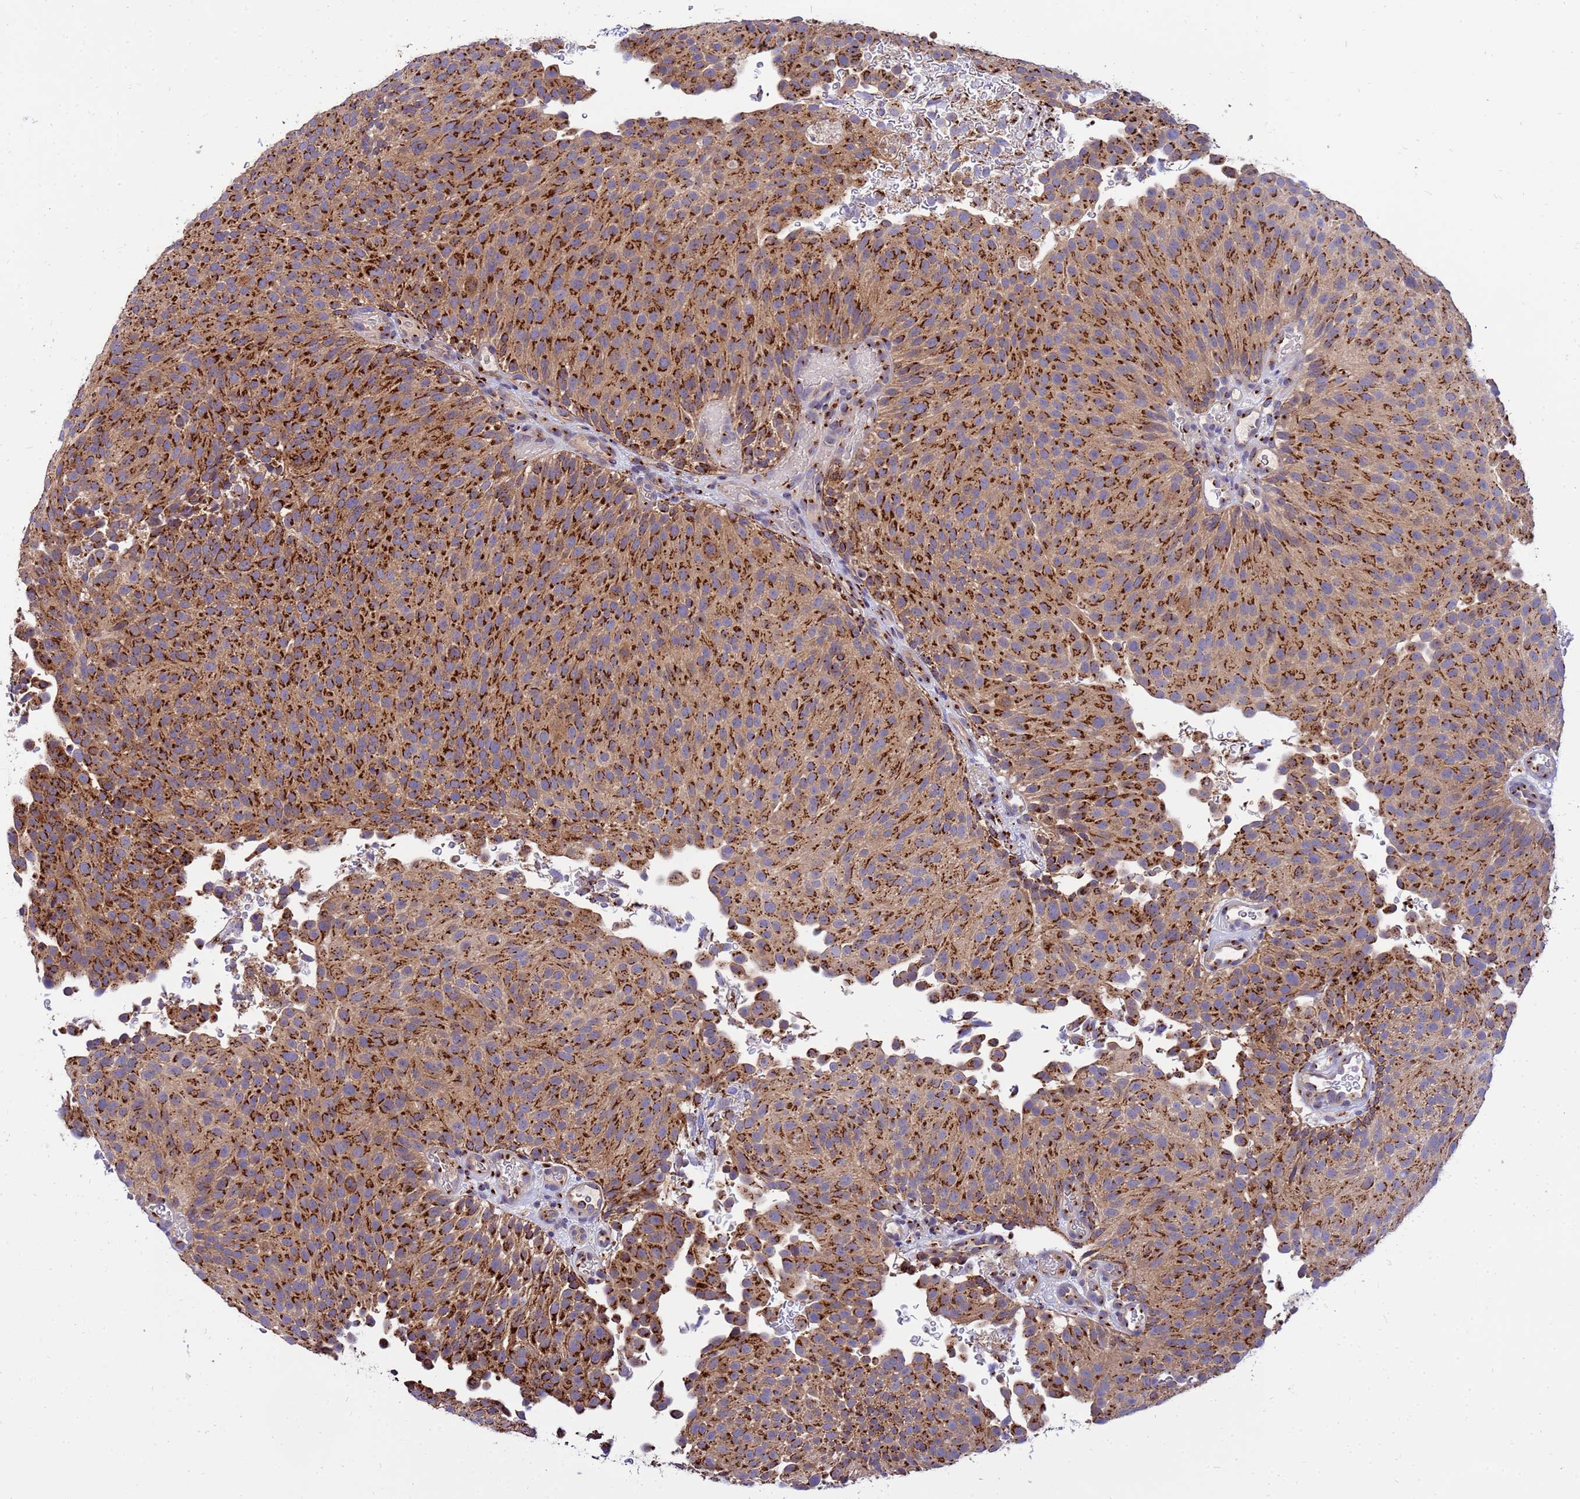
{"staining": {"intensity": "strong", "quantity": ">75%", "location": "cytoplasmic/membranous"}, "tissue": "urothelial cancer", "cell_type": "Tumor cells", "image_type": "cancer", "snomed": [{"axis": "morphology", "description": "Urothelial carcinoma, Low grade"}, {"axis": "topography", "description": "Urinary bladder"}], "caption": "Approximately >75% of tumor cells in urothelial cancer exhibit strong cytoplasmic/membranous protein positivity as visualized by brown immunohistochemical staining.", "gene": "HPS3", "patient": {"sex": "male", "age": 78}}